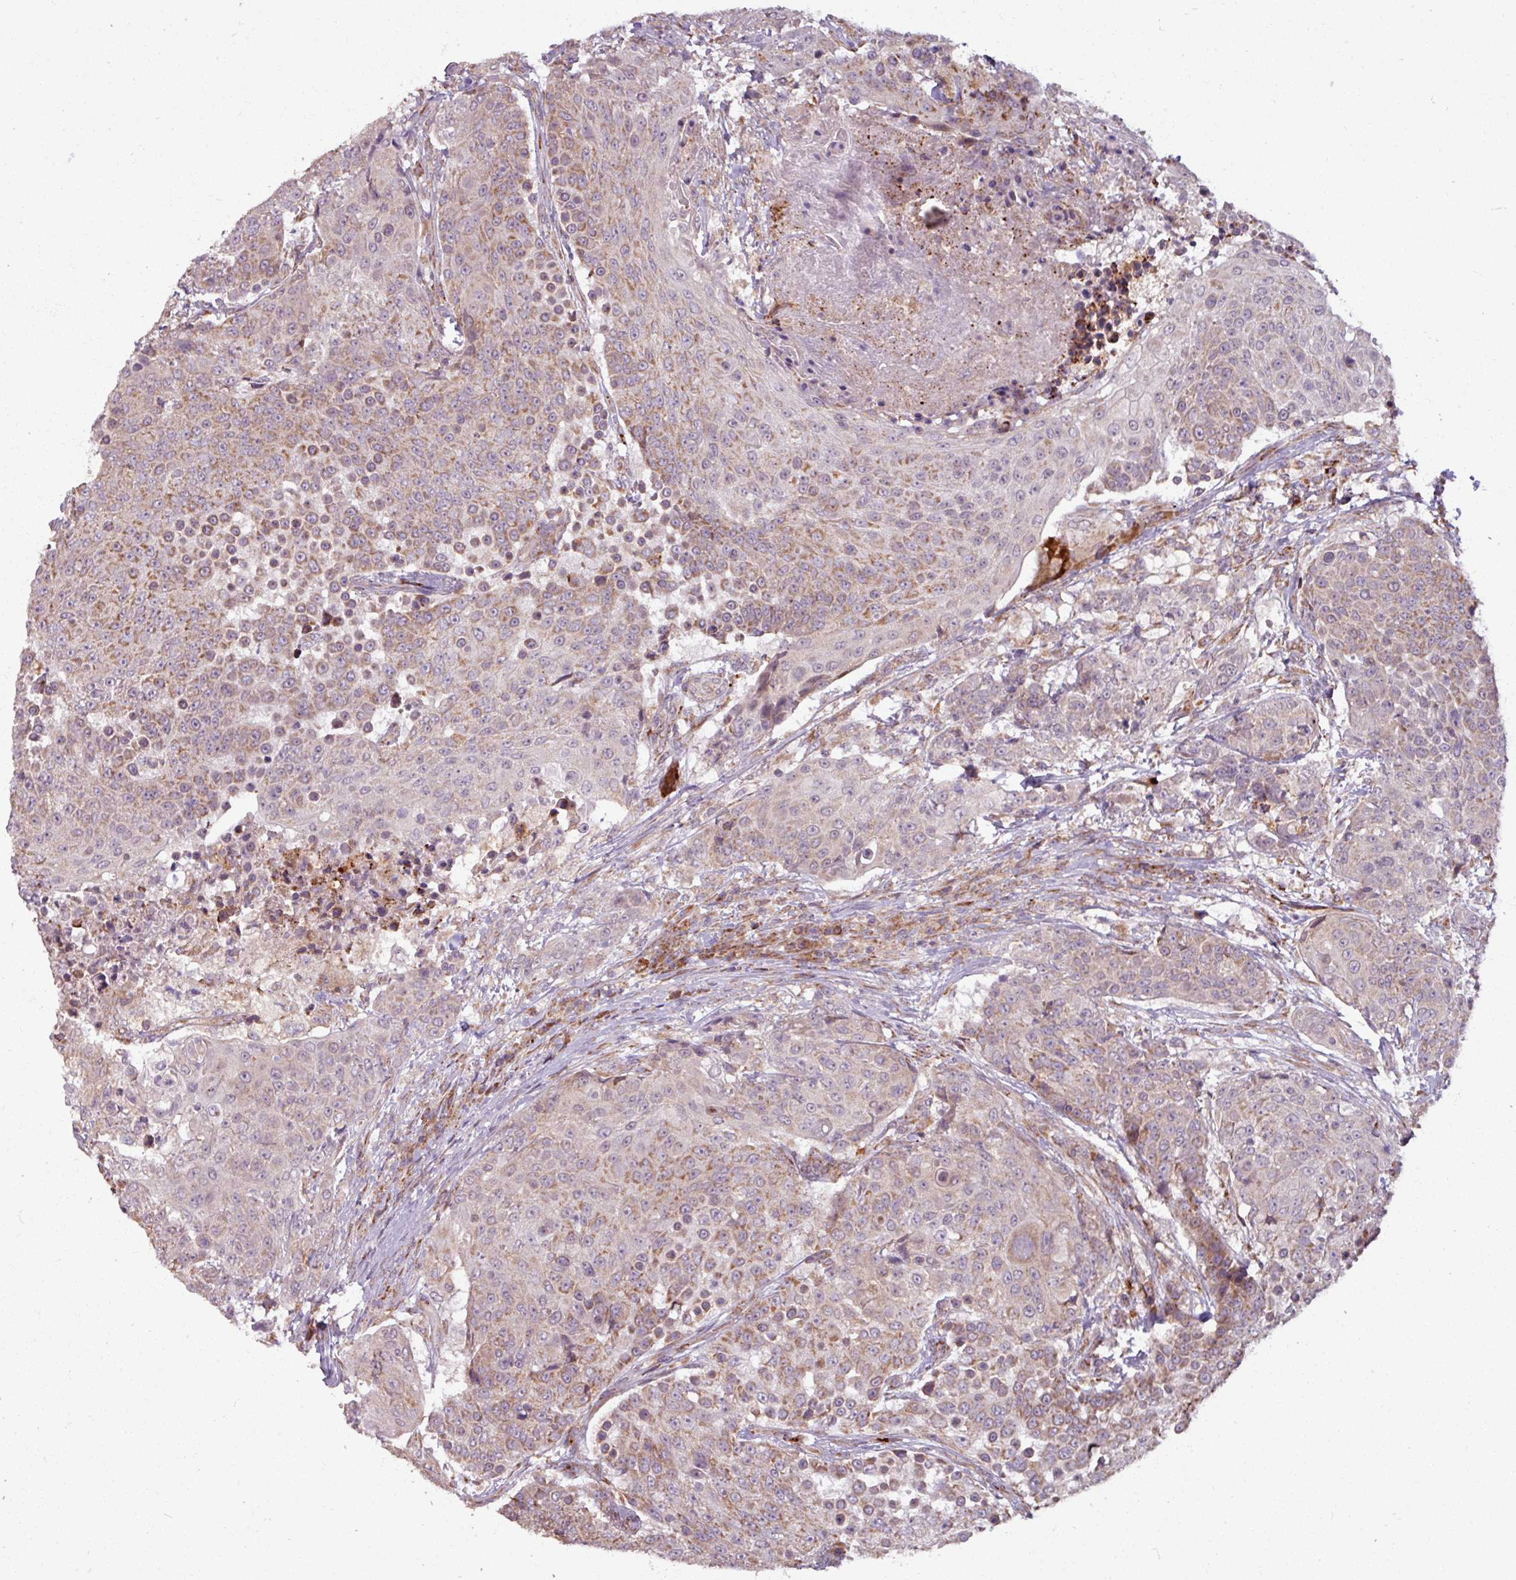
{"staining": {"intensity": "moderate", "quantity": "25%-75%", "location": "cytoplasmic/membranous"}, "tissue": "urothelial cancer", "cell_type": "Tumor cells", "image_type": "cancer", "snomed": [{"axis": "morphology", "description": "Urothelial carcinoma, High grade"}, {"axis": "topography", "description": "Urinary bladder"}], "caption": "DAB immunohistochemical staining of urothelial carcinoma (high-grade) reveals moderate cytoplasmic/membranous protein staining in approximately 25%-75% of tumor cells.", "gene": "MAGT1", "patient": {"sex": "female", "age": 63}}